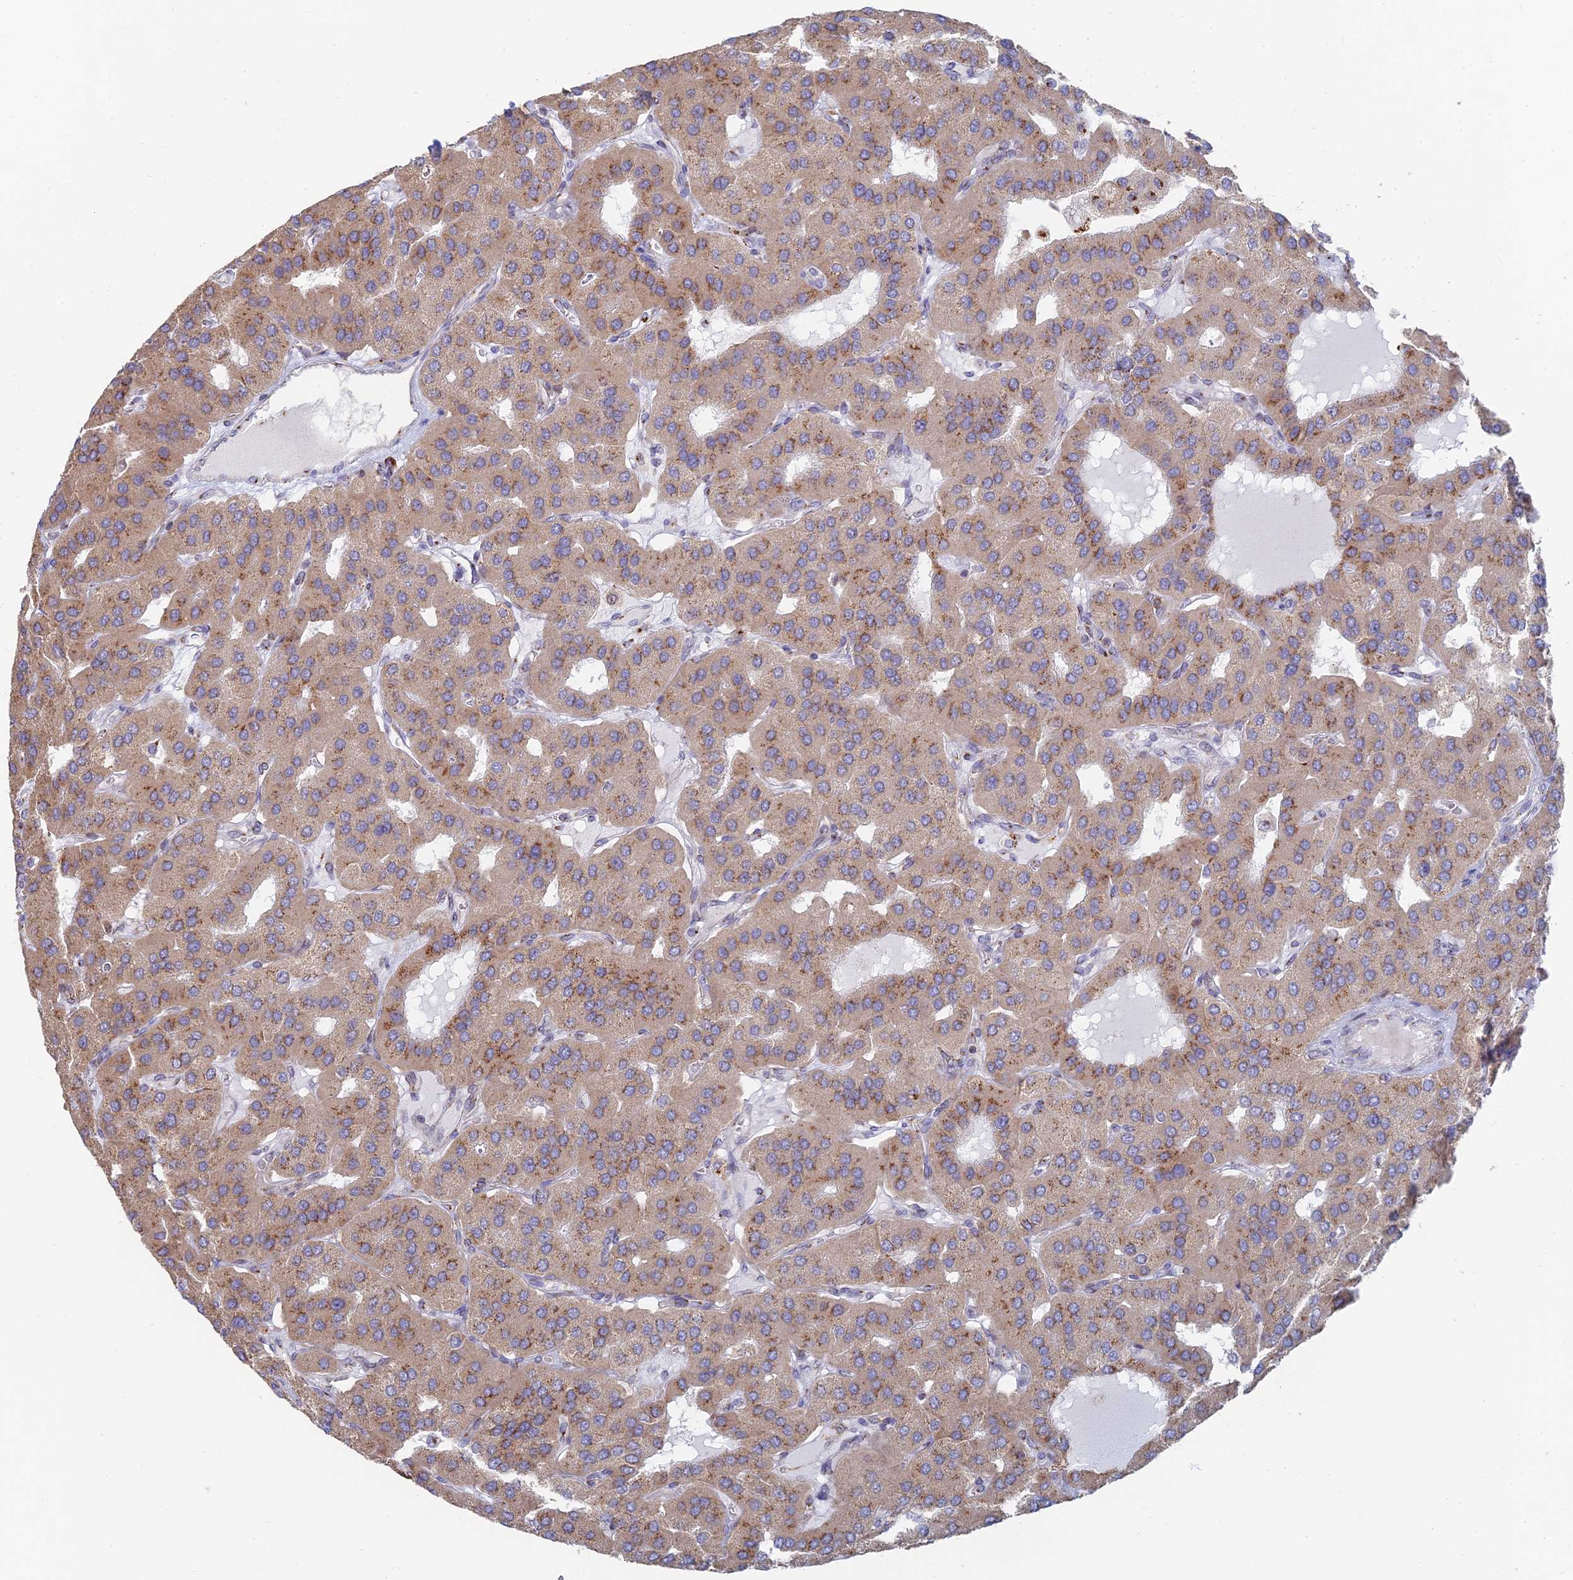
{"staining": {"intensity": "moderate", "quantity": ">75%", "location": "cytoplasmic/membranous"}, "tissue": "parathyroid gland", "cell_type": "Glandular cells", "image_type": "normal", "snomed": [{"axis": "morphology", "description": "Normal tissue, NOS"}, {"axis": "morphology", "description": "Adenoma, NOS"}, {"axis": "topography", "description": "Parathyroid gland"}], "caption": "IHC of unremarkable parathyroid gland demonstrates medium levels of moderate cytoplasmic/membranous positivity in about >75% of glandular cells. (brown staining indicates protein expression, while blue staining denotes nuclei).", "gene": "ENSG00000267561", "patient": {"sex": "female", "age": 86}}